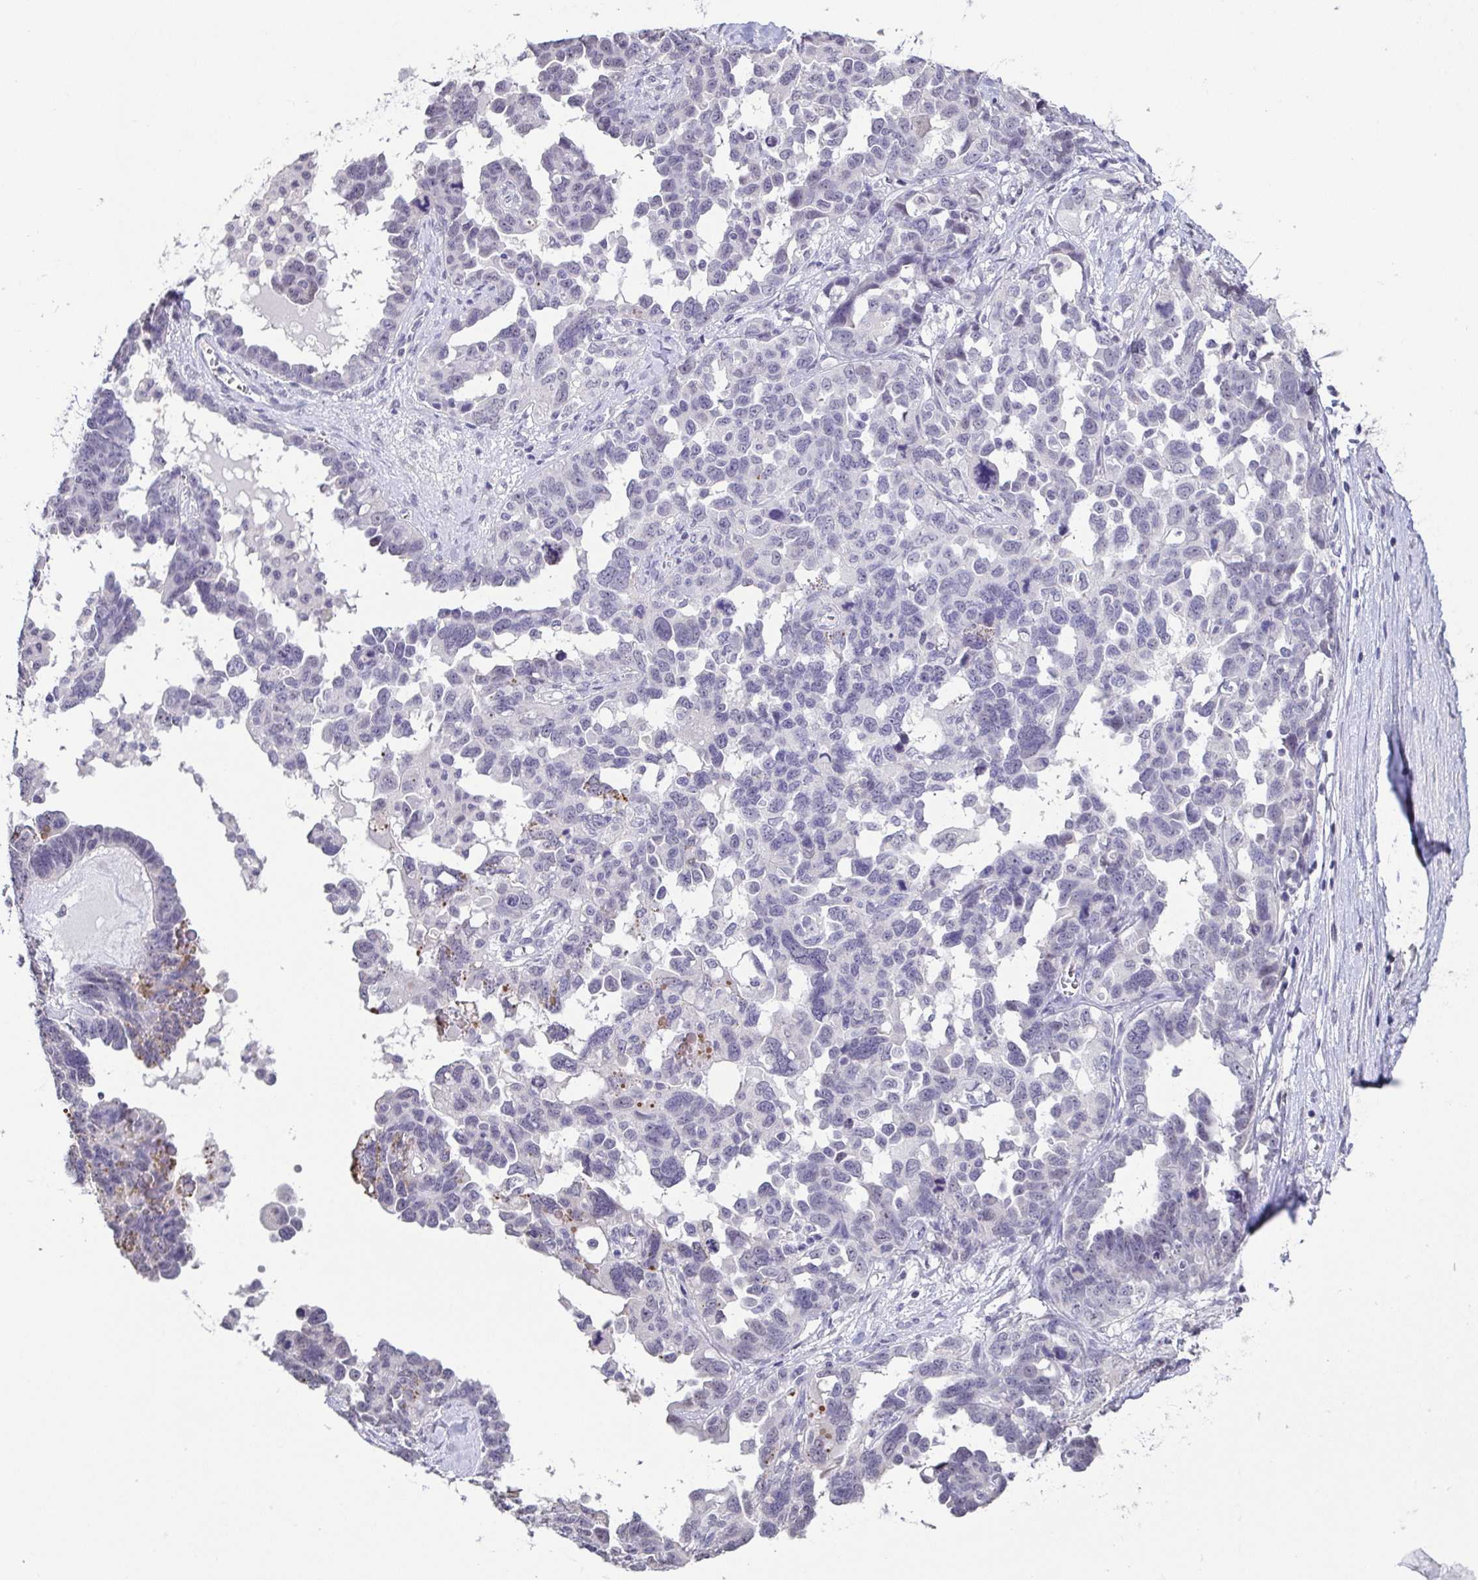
{"staining": {"intensity": "negative", "quantity": "none", "location": "none"}, "tissue": "ovarian cancer", "cell_type": "Tumor cells", "image_type": "cancer", "snomed": [{"axis": "morphology", "description": "Cystadenocarcinoma, serous, NOS"}, {"axis": "topography", "description": "Ovary"}], "caption": "A high-resolution histopathology image shows immunohistochemistry staining of ovarian cancer, which demonstrates no significant staining in tumor cells.", "gene": "NEFH", "patient": {"sex": "female", "age": 69}}